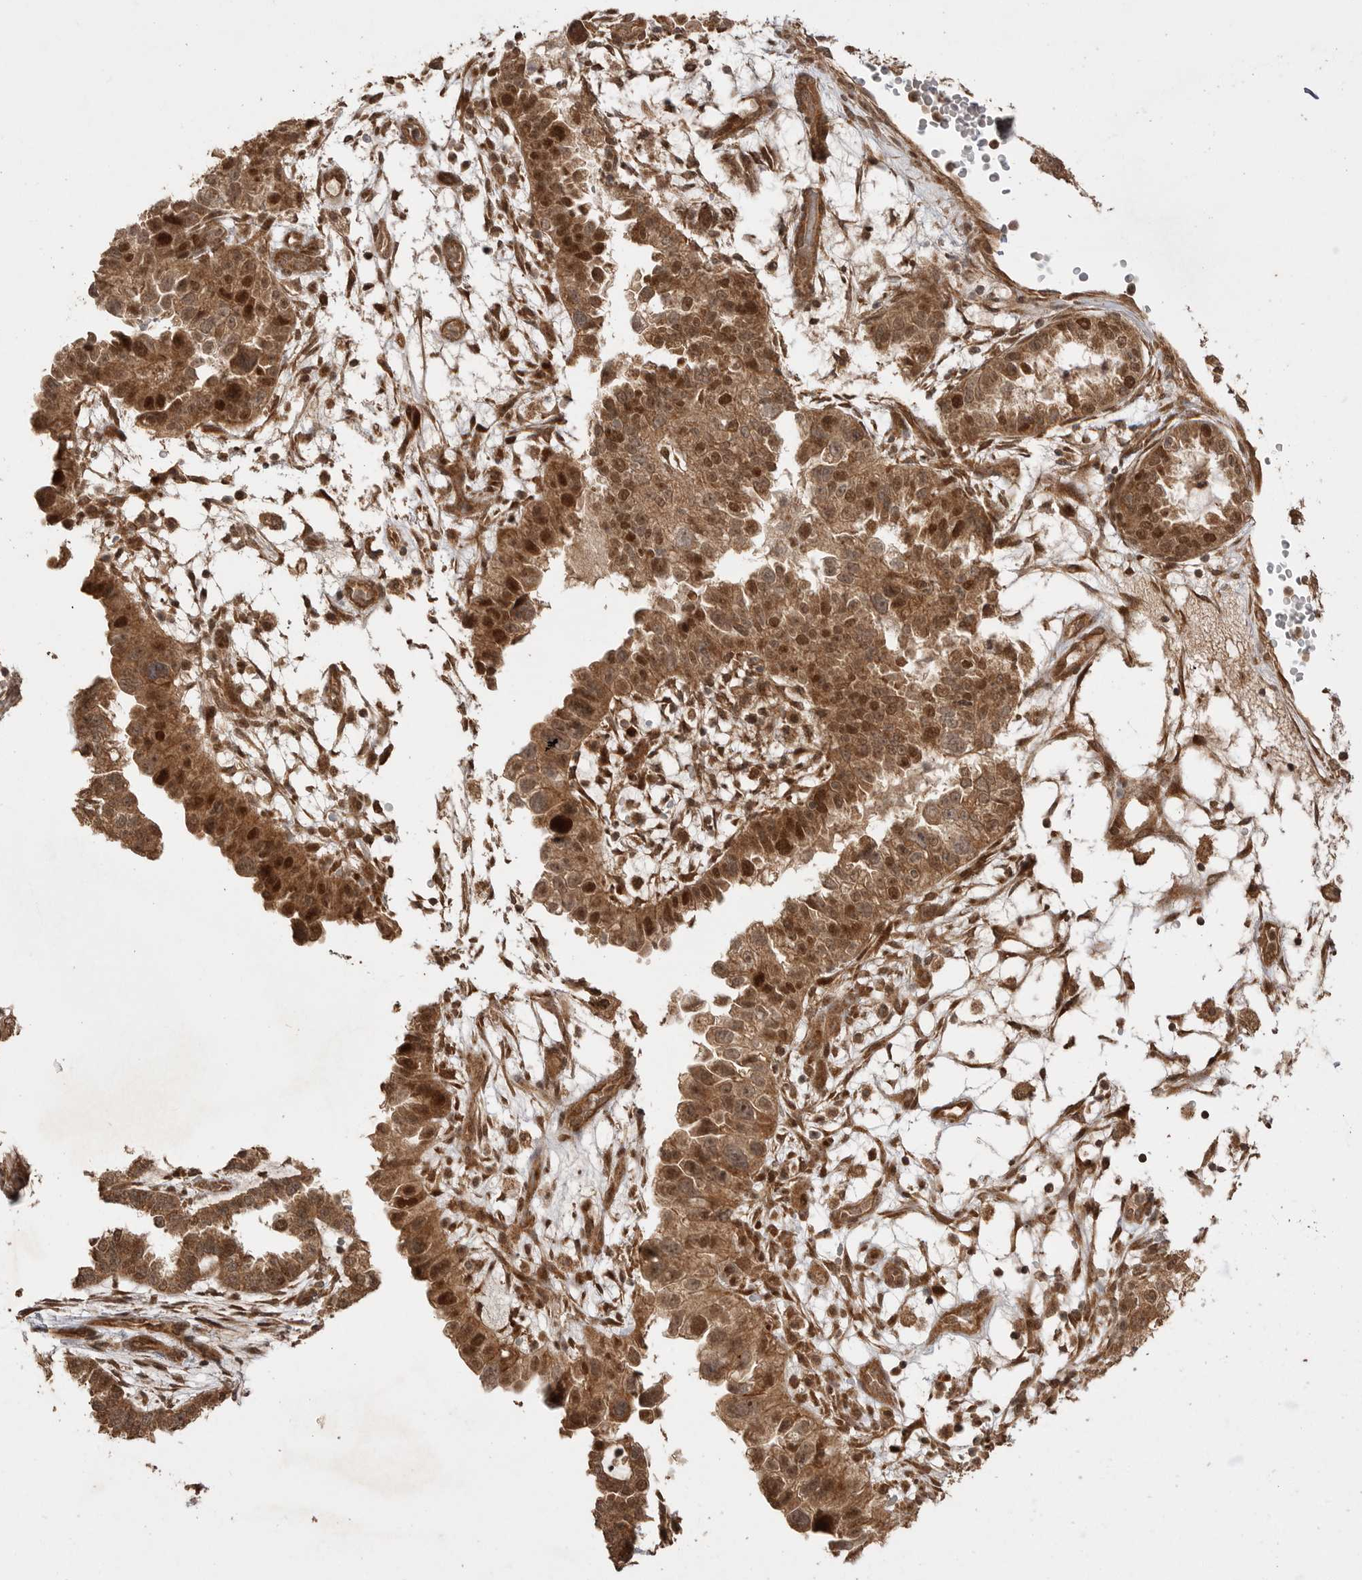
{"staining": {"intensity": "moderate", "quantity": ">75%", "location": "cytoplasmic/membranous,nuclear"}, "tissue": "endometrial cancer", "cell_type": "Tumor cells", "image_type": "cancer", "snomed": [{"axis": "morphology", "description": "Adenocarcinoma, NOS"}, {"axis": "topography", "description": "Endometrium"}], "caption": "Moderate cytoplasmic/membranous and nuclear expression for a protein is present in approximately >75% of tumor cells of endometrial cancer (adenocarcinoma) using IHC.", "gene": "BOC", "patient": {"sex": "female", "age": 85}}